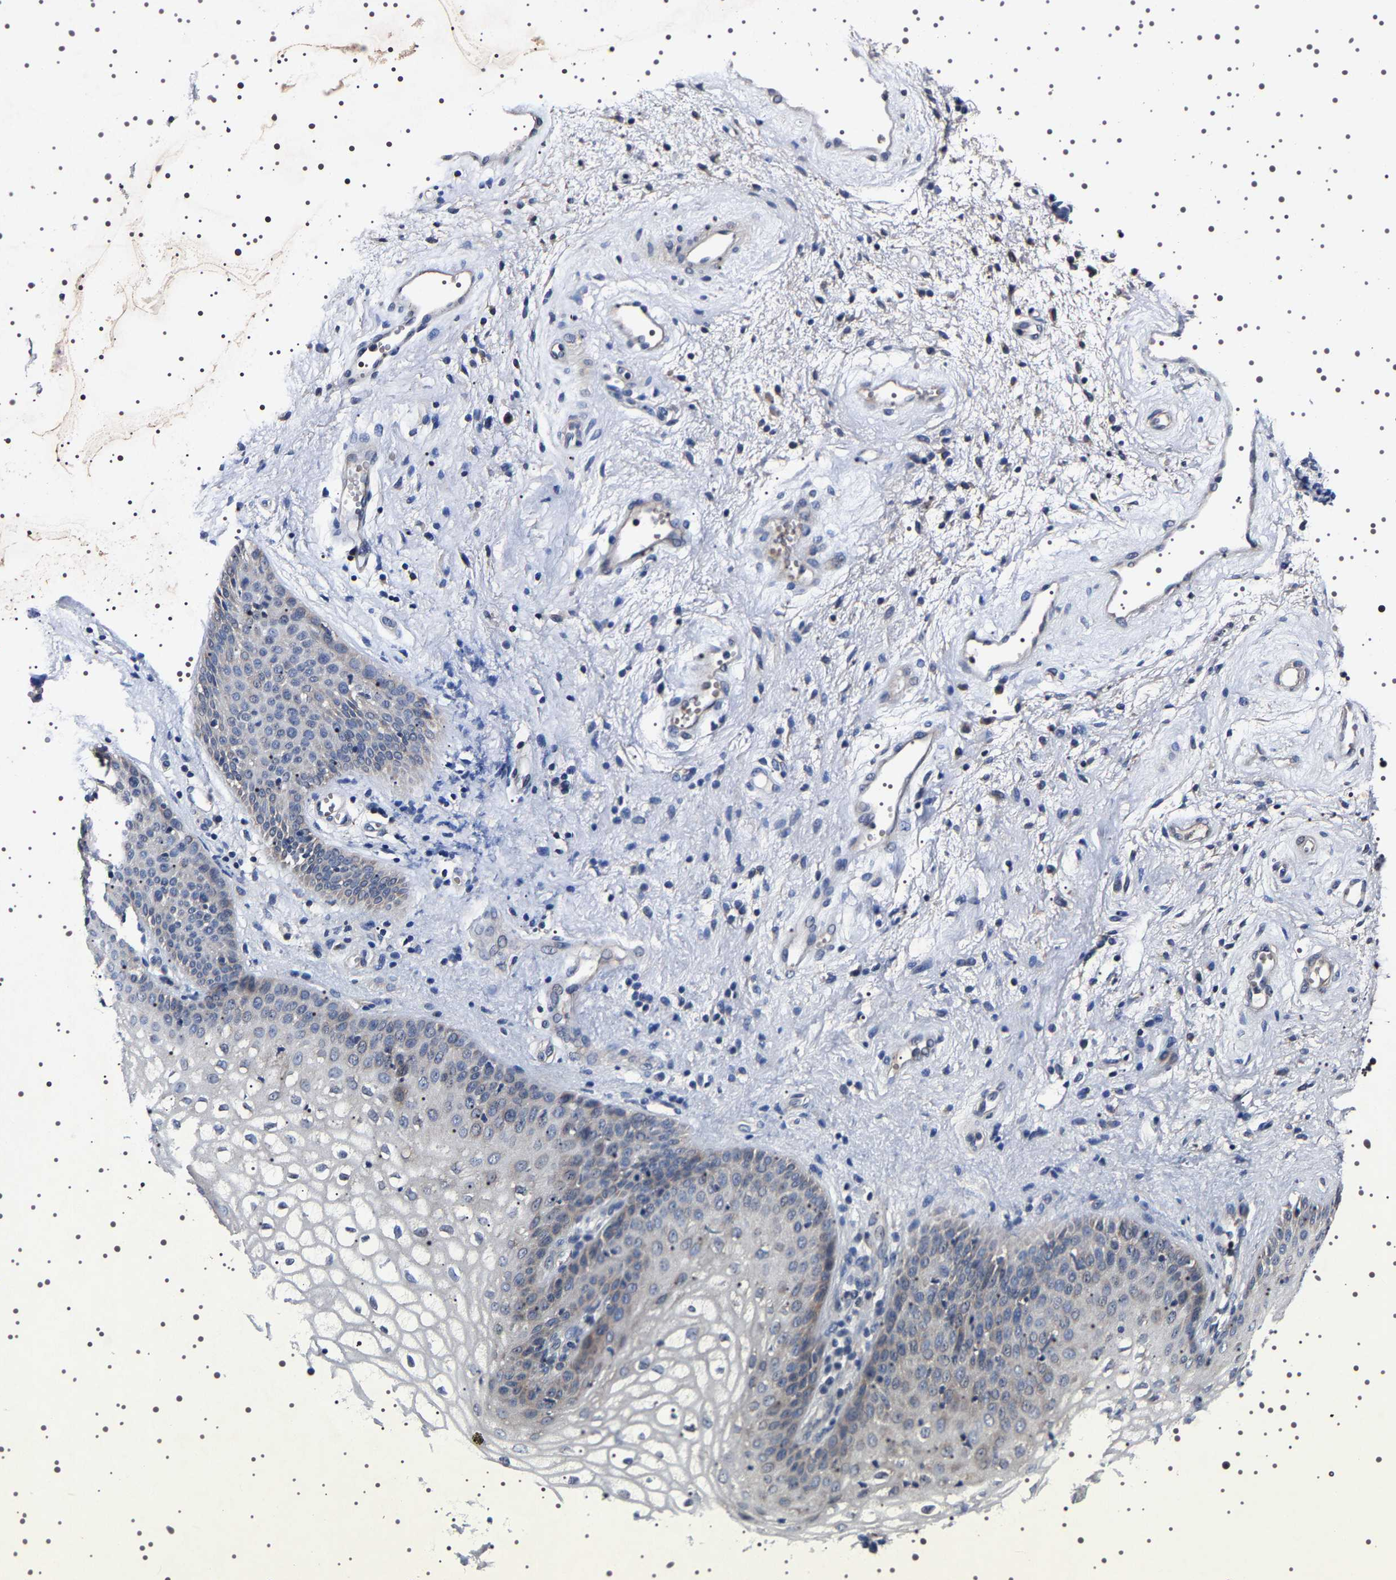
{"staining": {"intensity": "weak", "quantity": "<25%", "location": "cytoplasmic/membranous"}, "tissue": "vagina", "cell_type": "Squamous epithelial cells", "image_type": "normal", "snomed": [{"axis": "morphology", "description": "Normal tissue, NOS"}, {"axis": "topography", "description": "Vagina"}], "caption": "IHC micrograph of benign vagina: human vagina stained with DAB (3,3'-diaminobenzidine) exhibits no significant protein positivity in squamous epithelial cells. Brightfield microscopy of immunohistochemistry stained with DAB (3,3'-diaminobenzidine) (brown) and hematoxylin (blue), captured at high magnification.", "gene": "TARBP1", "patient": {"sex": "female", "age": 34}}